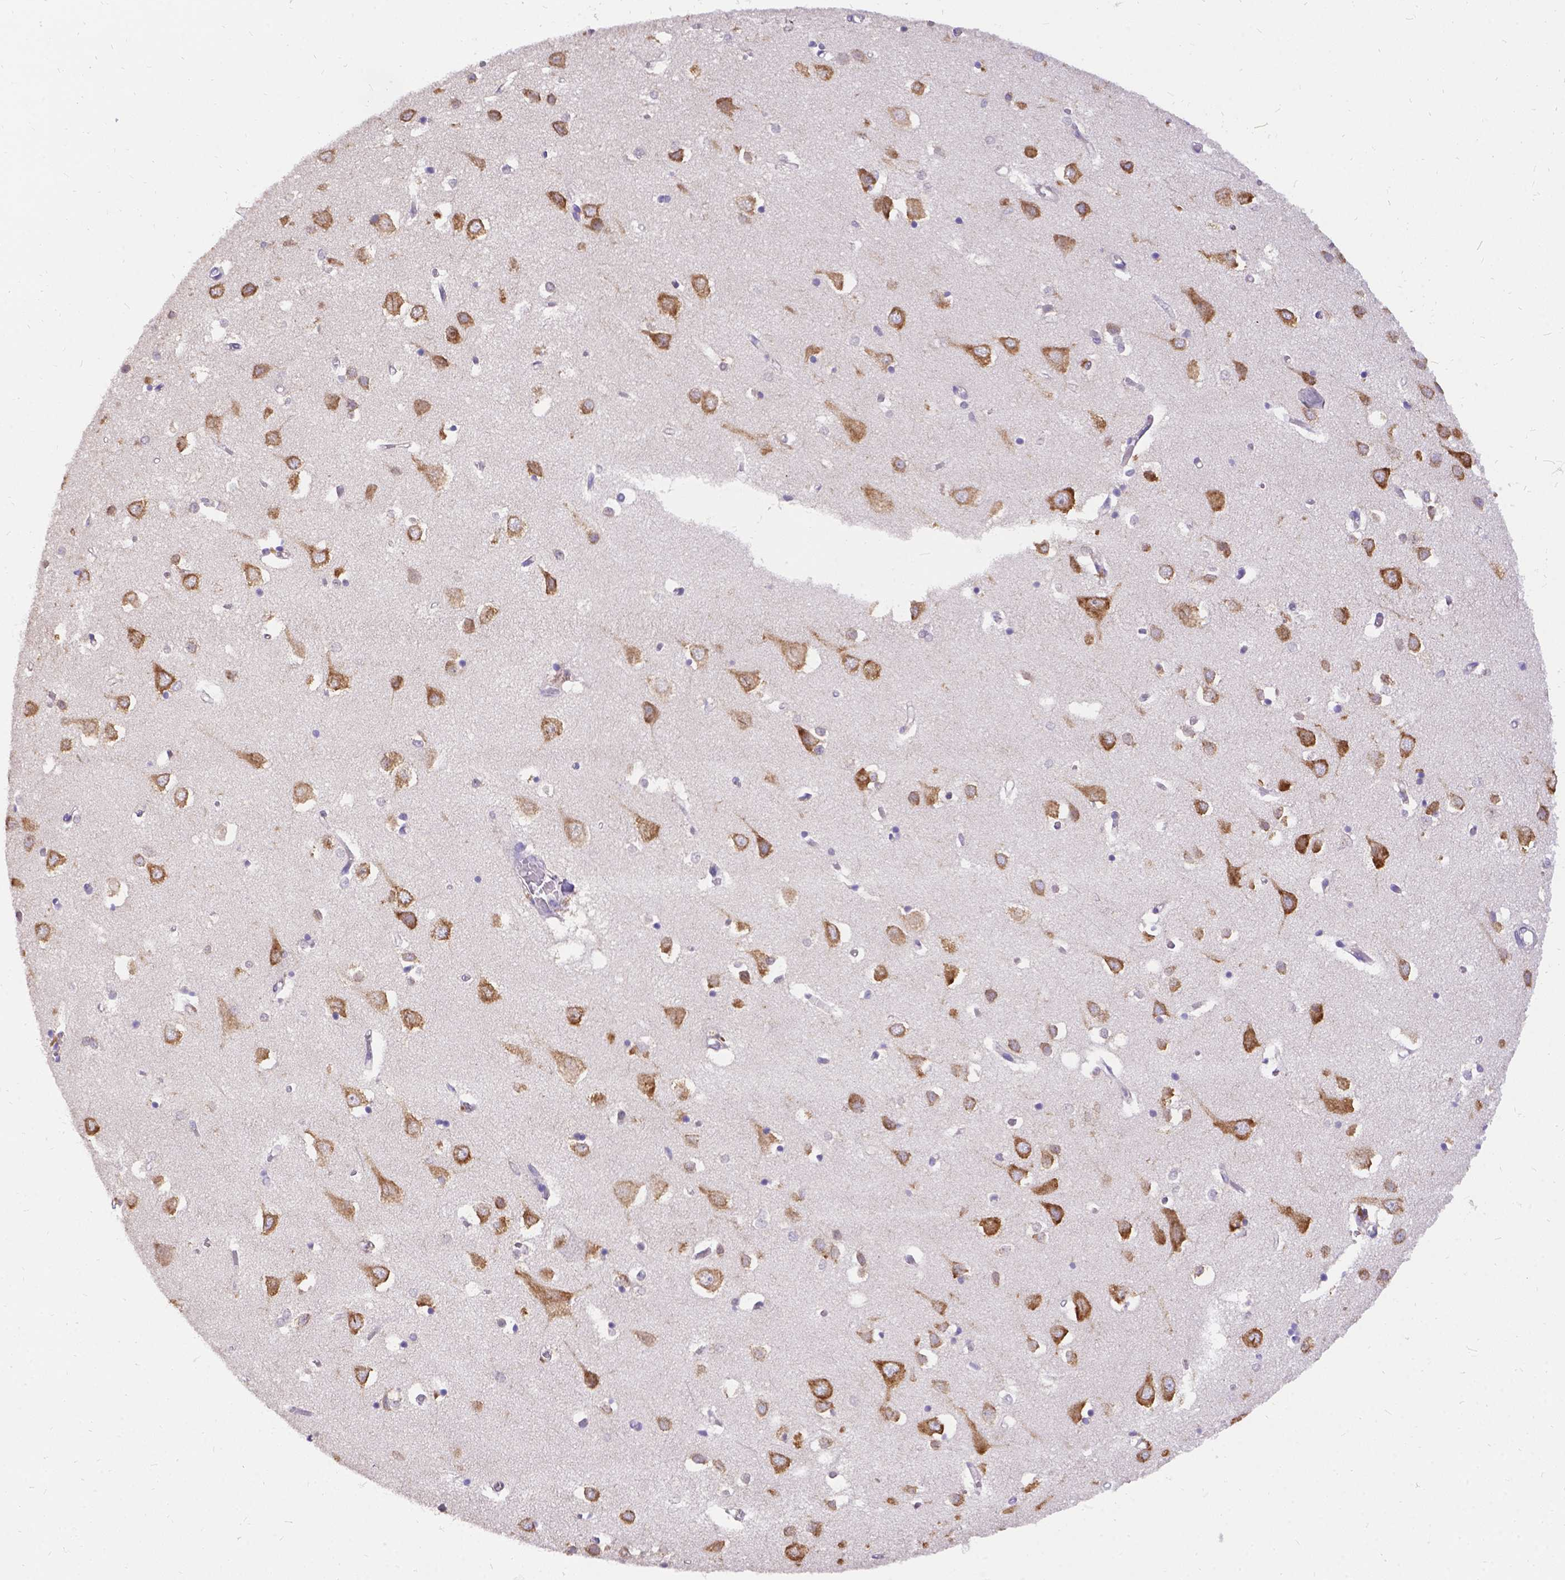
{"staining": {"intensity": "negative", "quantity": "none", "location": "none"}, "tissue": "cerebral cortex", "cell_type": "Endothelial cells", "image_type": "normal", "snomed": [{"axis": "morphology", "description": "Normal tissue, NOS"}, {"axis": "topography", "description": "Cerebral cortex"}], "caption": "This is a histopathology image of immunohistochemistry (IHC) staining of unremarkable cerebral cortex, which shows no staining in endothelial cells.", "gene": "DENND6A", "patient": {"sex": "male", "age": 70}}